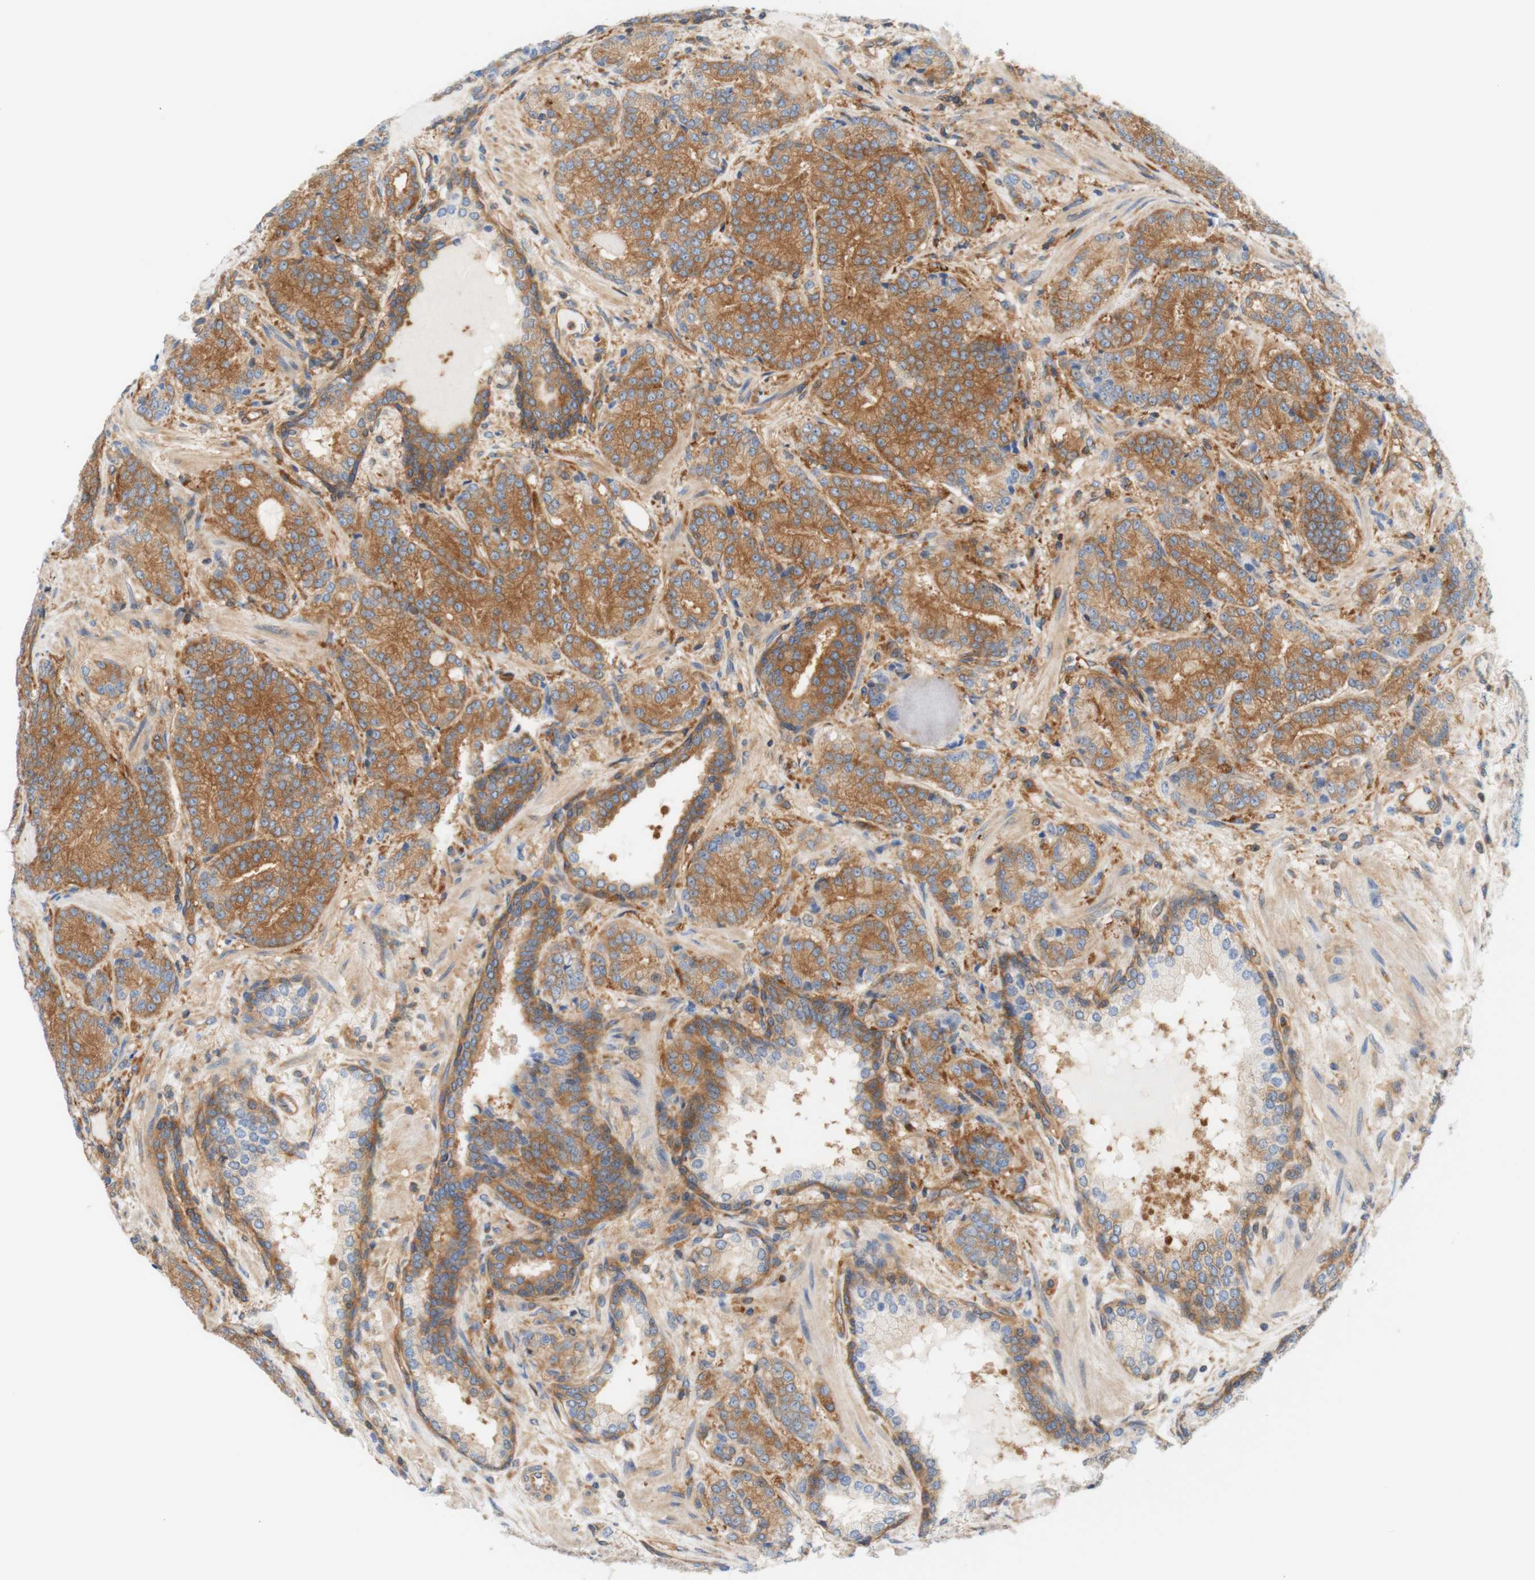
{"staining": {"intensity": "moderate", "quantity": ">75%", "location": "cytoplasmic/membranous"}, "tissue": "prostate cancer", "cell_type": "Tumor cells", "image_type": "cancer", "snomed": [{"axis": "morphology", "description": "Adenocarcinoma, High grade"}, {"axis": "topography", "description": "Prostate"}], "caption": "IHC histopathology image of neoplastic tissue: human prostate cancer (high-grade adenocarcinoma) stained using immunohistochemistry displays medium levels of moderate protein expression localized specifically in the cytoplasmic/membranous of tumor cells, appearing as a cytoplasmic/membranous brown color.", "gene": "STOM", "patient": {"sex": "male", "age": 61}}